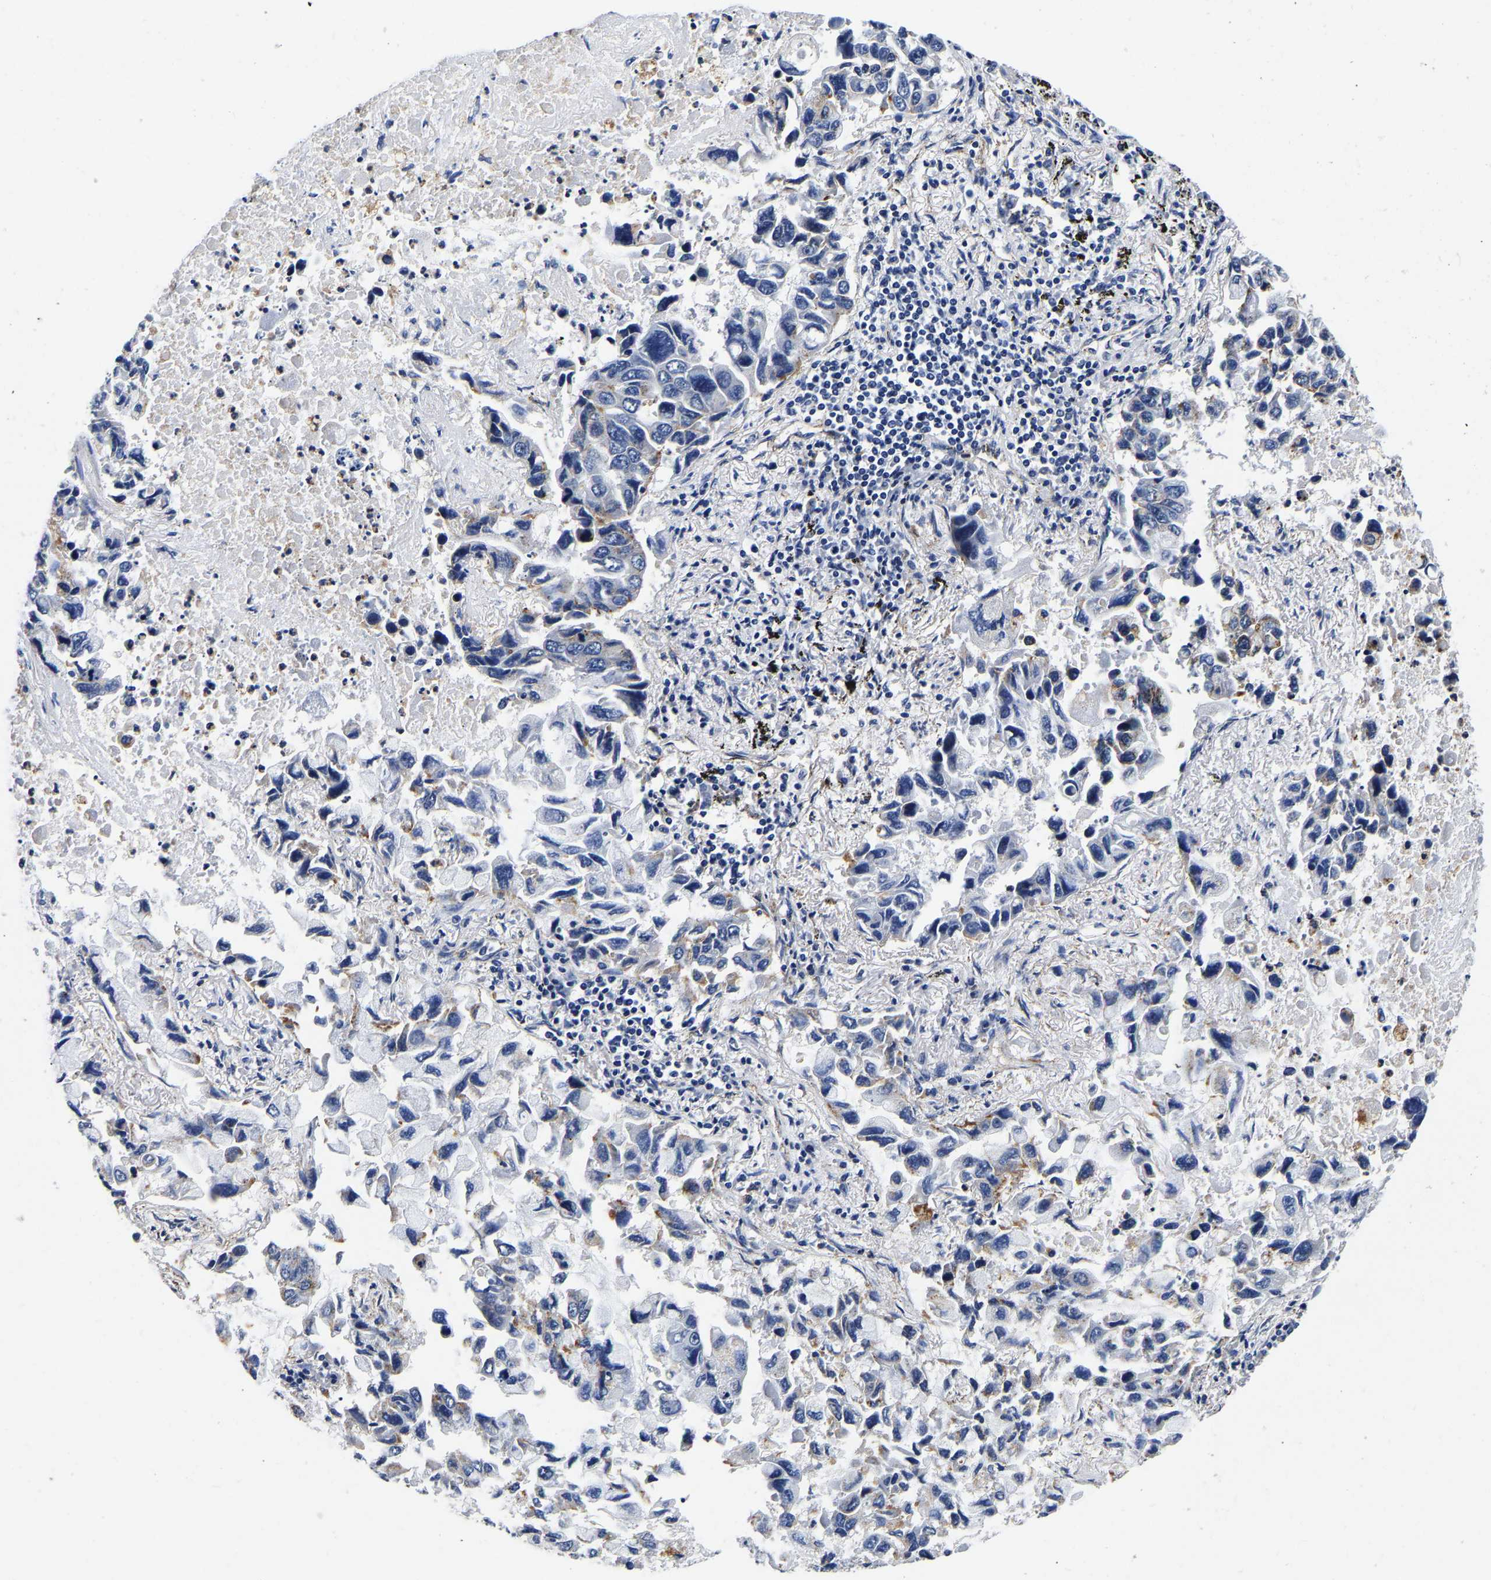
{"staining": {"intensity": "negative", "quantity": "none", "location": "none"}, "tissue": "lung cancer", "cell_type": "Tumor cells", "image_type": "cancer", "snomed": [{"axis": "morphology", "description": "Adenocarcinoma, NOS"}, {"axis": "topography", "description": "Lung"}], "caption": "IHC of lung adenocarcinoma demonstrates no staining in tumor cells.", "gene": "GRN", "patient": {"sex": "male", "age": 64}}